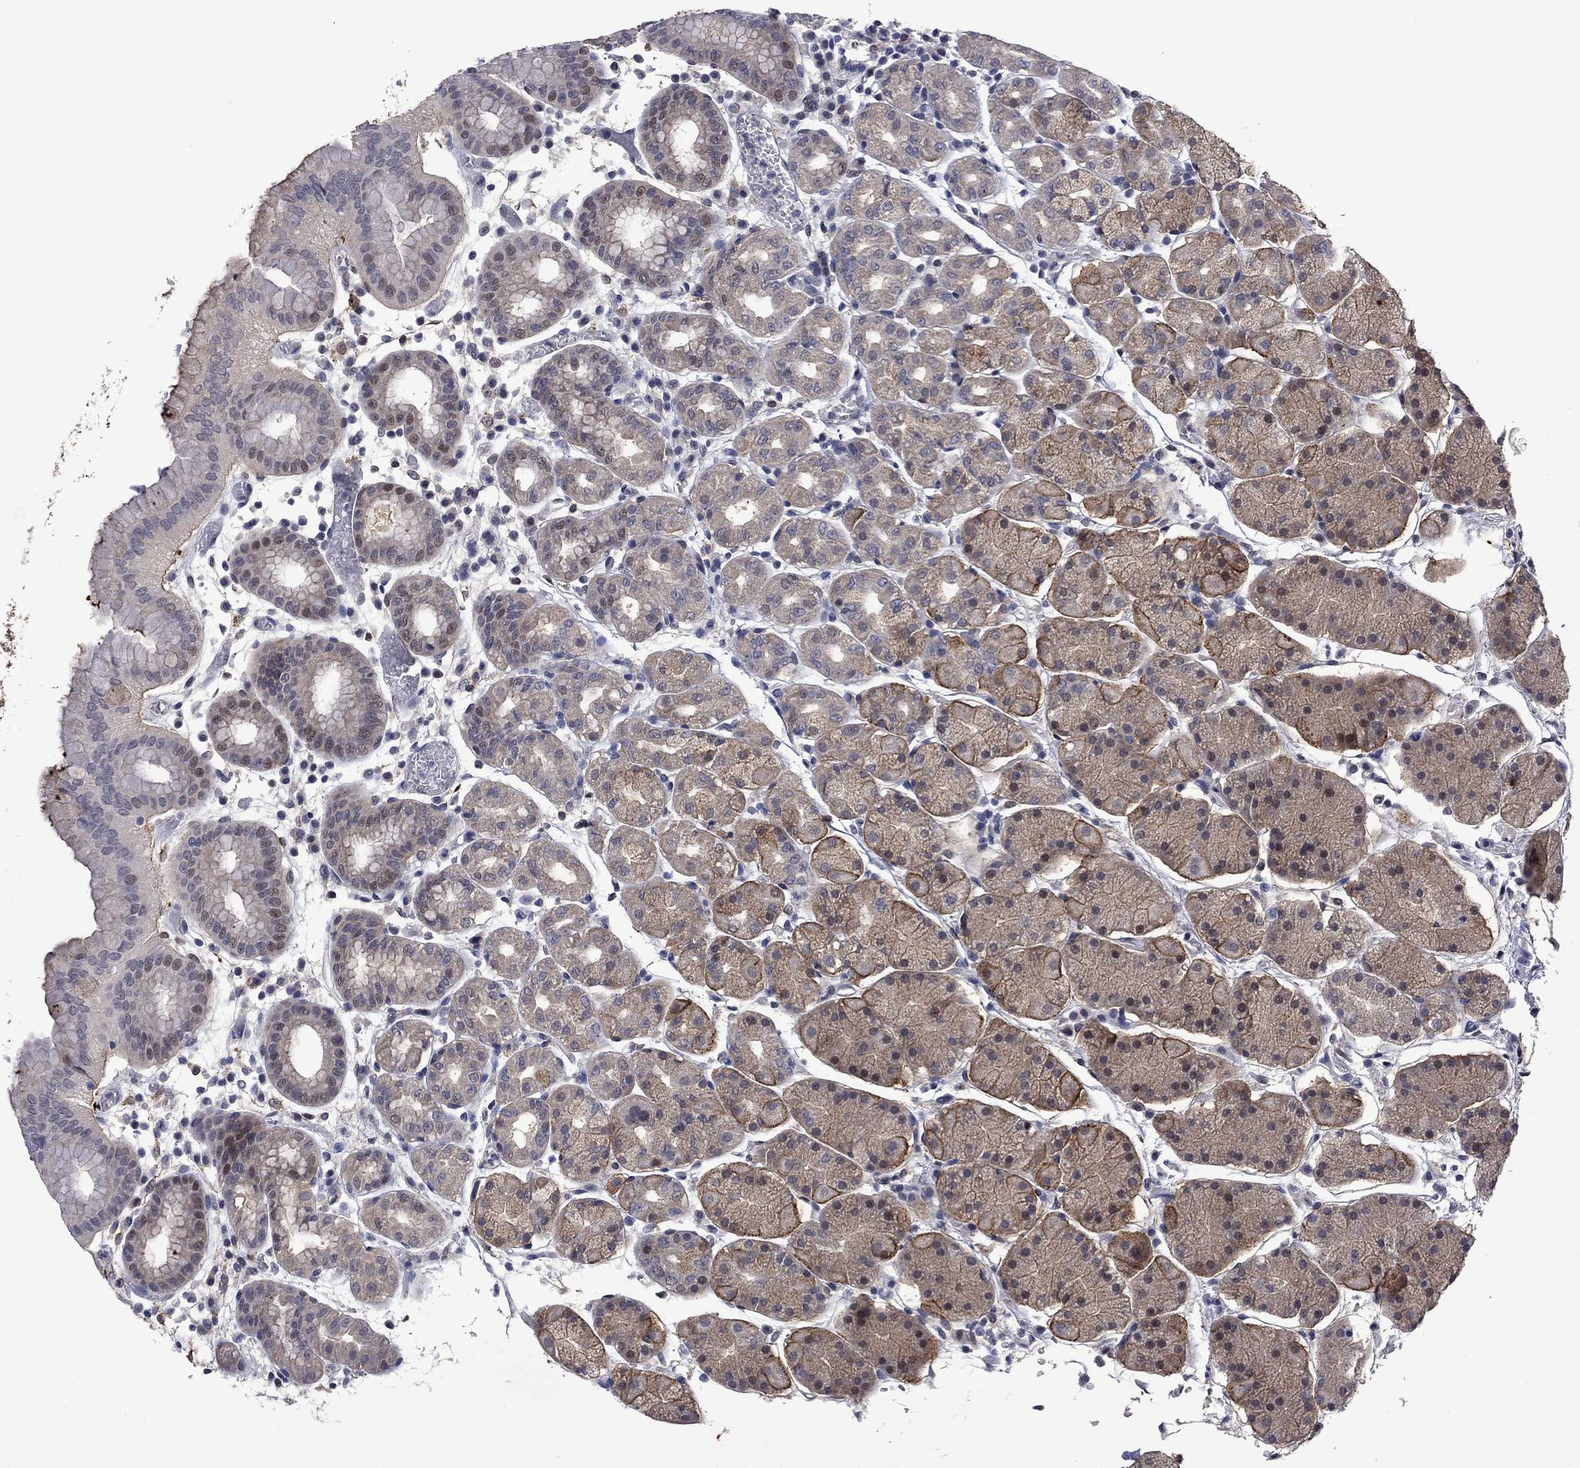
{"staining": {"intensity": "moderate", "quantity": "<25%", "location": "cytoplasmic/membranous"}, "tissue": "stomach", "cell_type": "Glandular cells", "image_type": "normal", "snomed": [{"axis": "morphology", "description": "Normal tissue, NOS"}, {"axis": "topography", "description": "Stomach"}], "caption": "Normal stomach displays moderate cytoplasmic/membranous expression in about <25% of glandular cells, visualized by immunohistochemistry.", "gene": "PHKA1", "patient": {"sex": "male", "age": 54}}